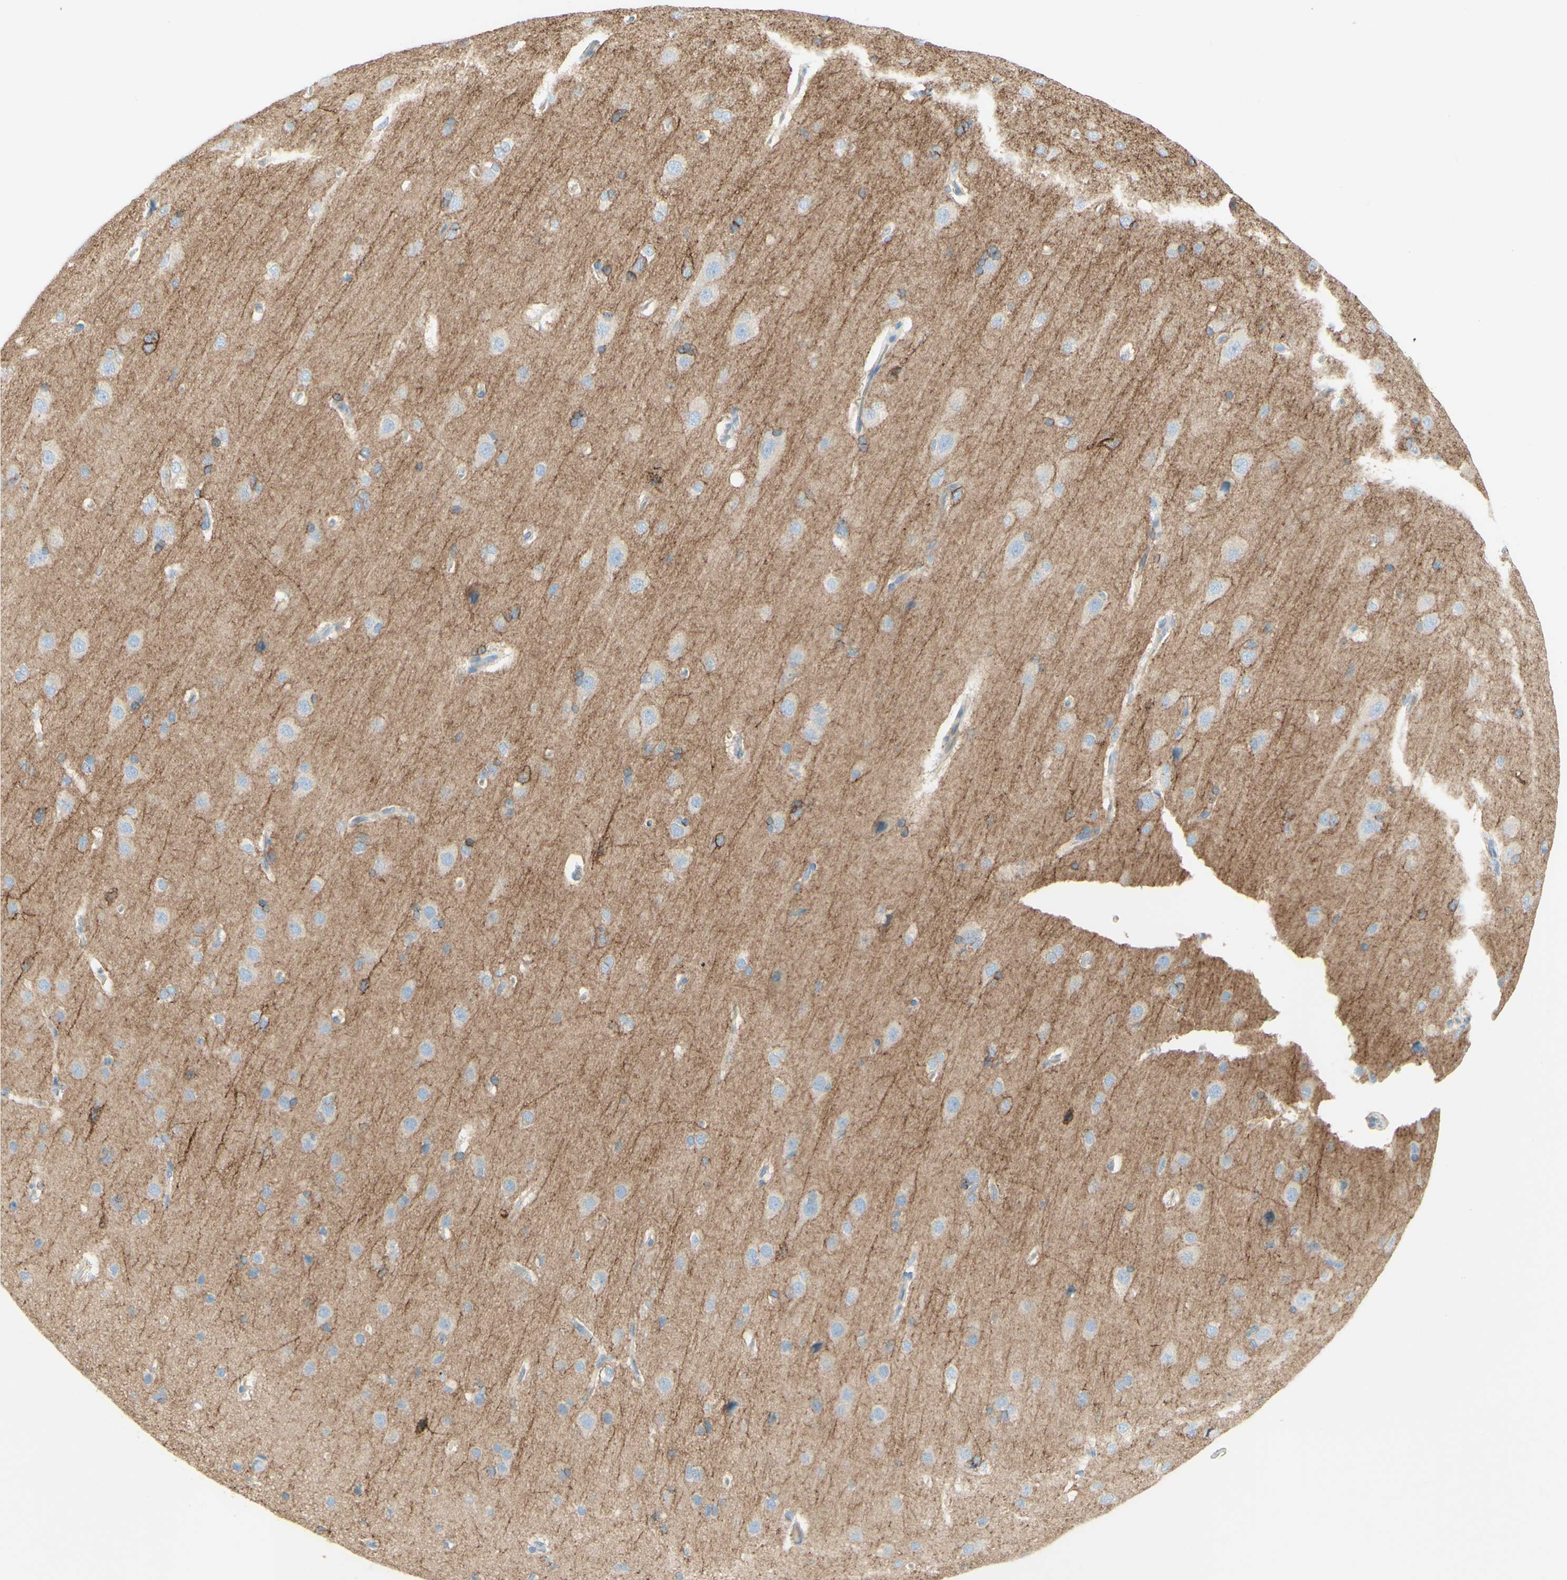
{"staining": {"intensity": "negative", "quantity": "none", "location": "none"}, "tissue": "cerebral cortex", "cell_type": "Endothelial cells", "image_type": "normal", "snomed": [{"axis": "morphology", "description": "Normal tissue, NOS"}, {"axis": "topography", "description": "Cerebral cortex"}], "caption": "Micrograph shows no protein positivity in endothelial cells of normal cerebral cortex.", "gene": "ALCAM", "patient": {"sex": "male", "age": 62}}